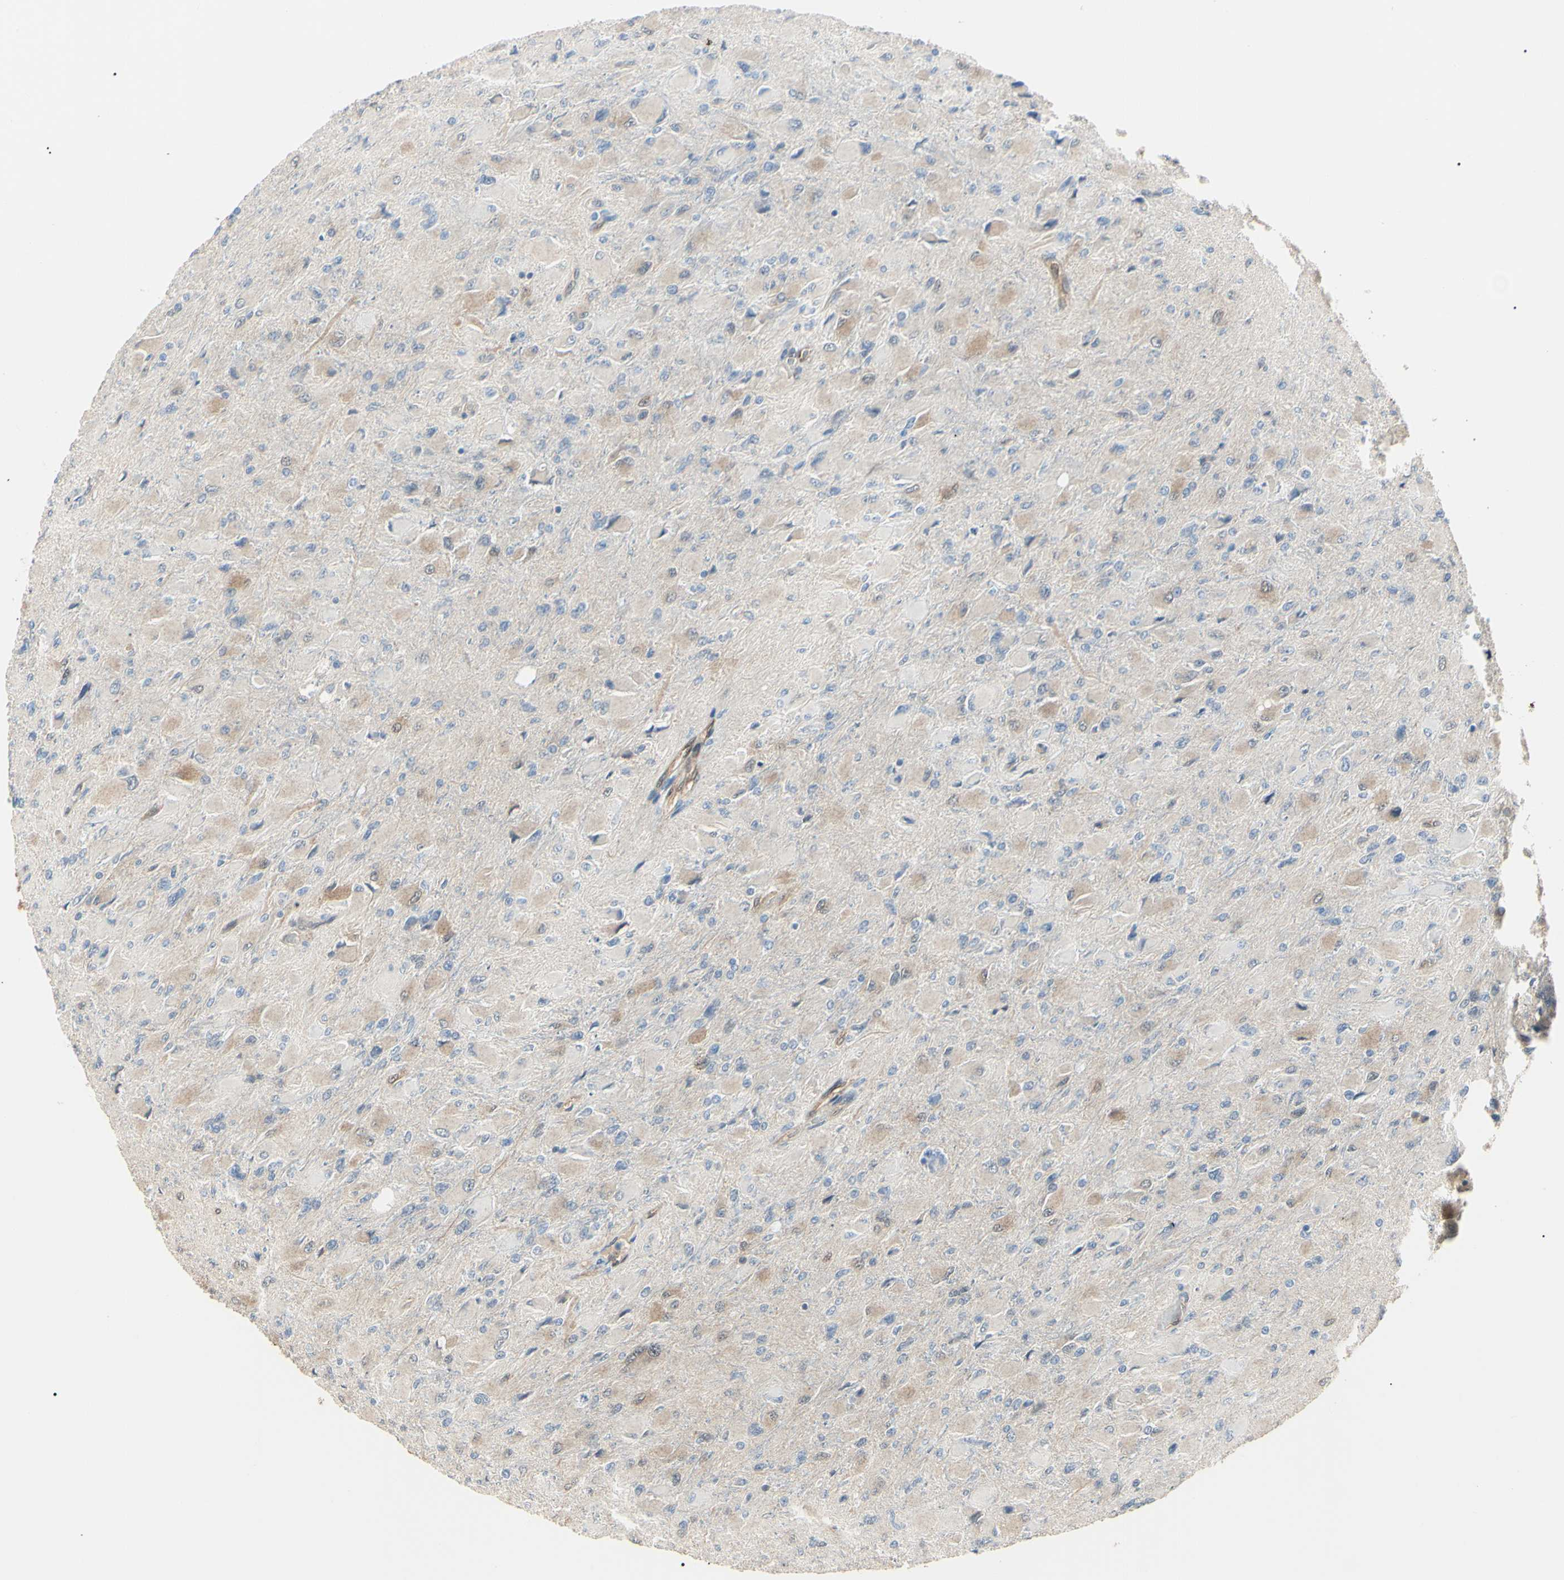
{"staining": {"intensity": "weak", "quantity": "25%-75%", "location": "cytoplasmic/membranous"}, "tissue": "glioma", "cell_type": "Tumor cells", "image_type": "cancer", "snomed": [{"axis": "morphology", "description": "Glioma, malignant, High grade"}, {"axis": "topography", "description": "Cerebral cortex"}], "caption": "Immunohistochemical staining of human glioma exhibits weak cytoplasmic/membranous protein positivity in about 25%-75% of tumor cells.", "gene": "AKR1C3", "patient": {"sex": "female", "age": 36}}